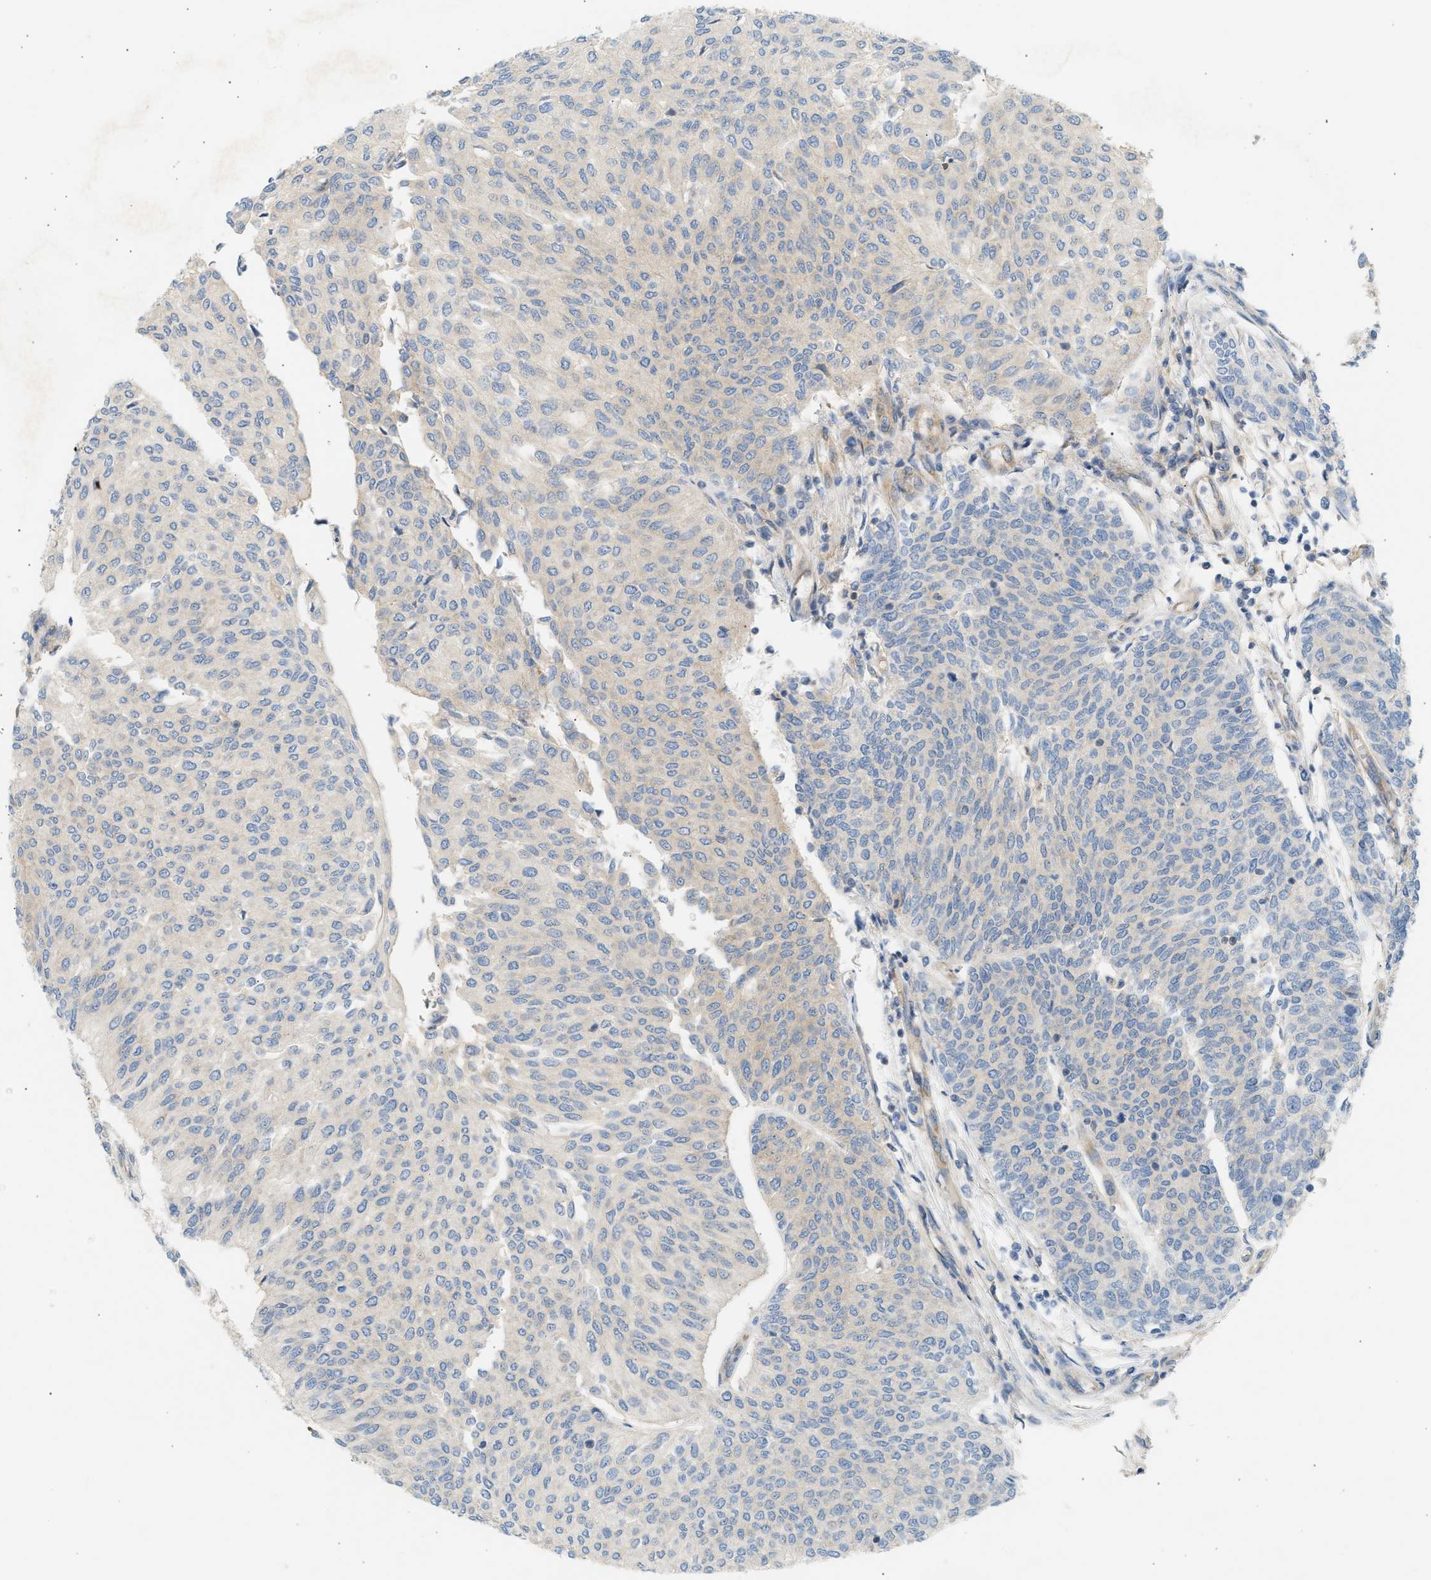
{"staining": {"intensity": "negative", "quantity": "none", "location": "none"}, "tissue": "urothelial cancer", "cell_type": "Tumor cells", "image_type": "cancer", "snomed": [{"axis": "morphology", "description": "Urothelial carcinoma, Low grade"}, {"axis": "topography", "description": "Urinary bladder"}], "caption": "Immunohistochemical staining of urothelial cancer exhibits no significant staining in tumor cells.", "gene": "PAFAH1B1", "patient": {"sex": "female", "age": 79}}